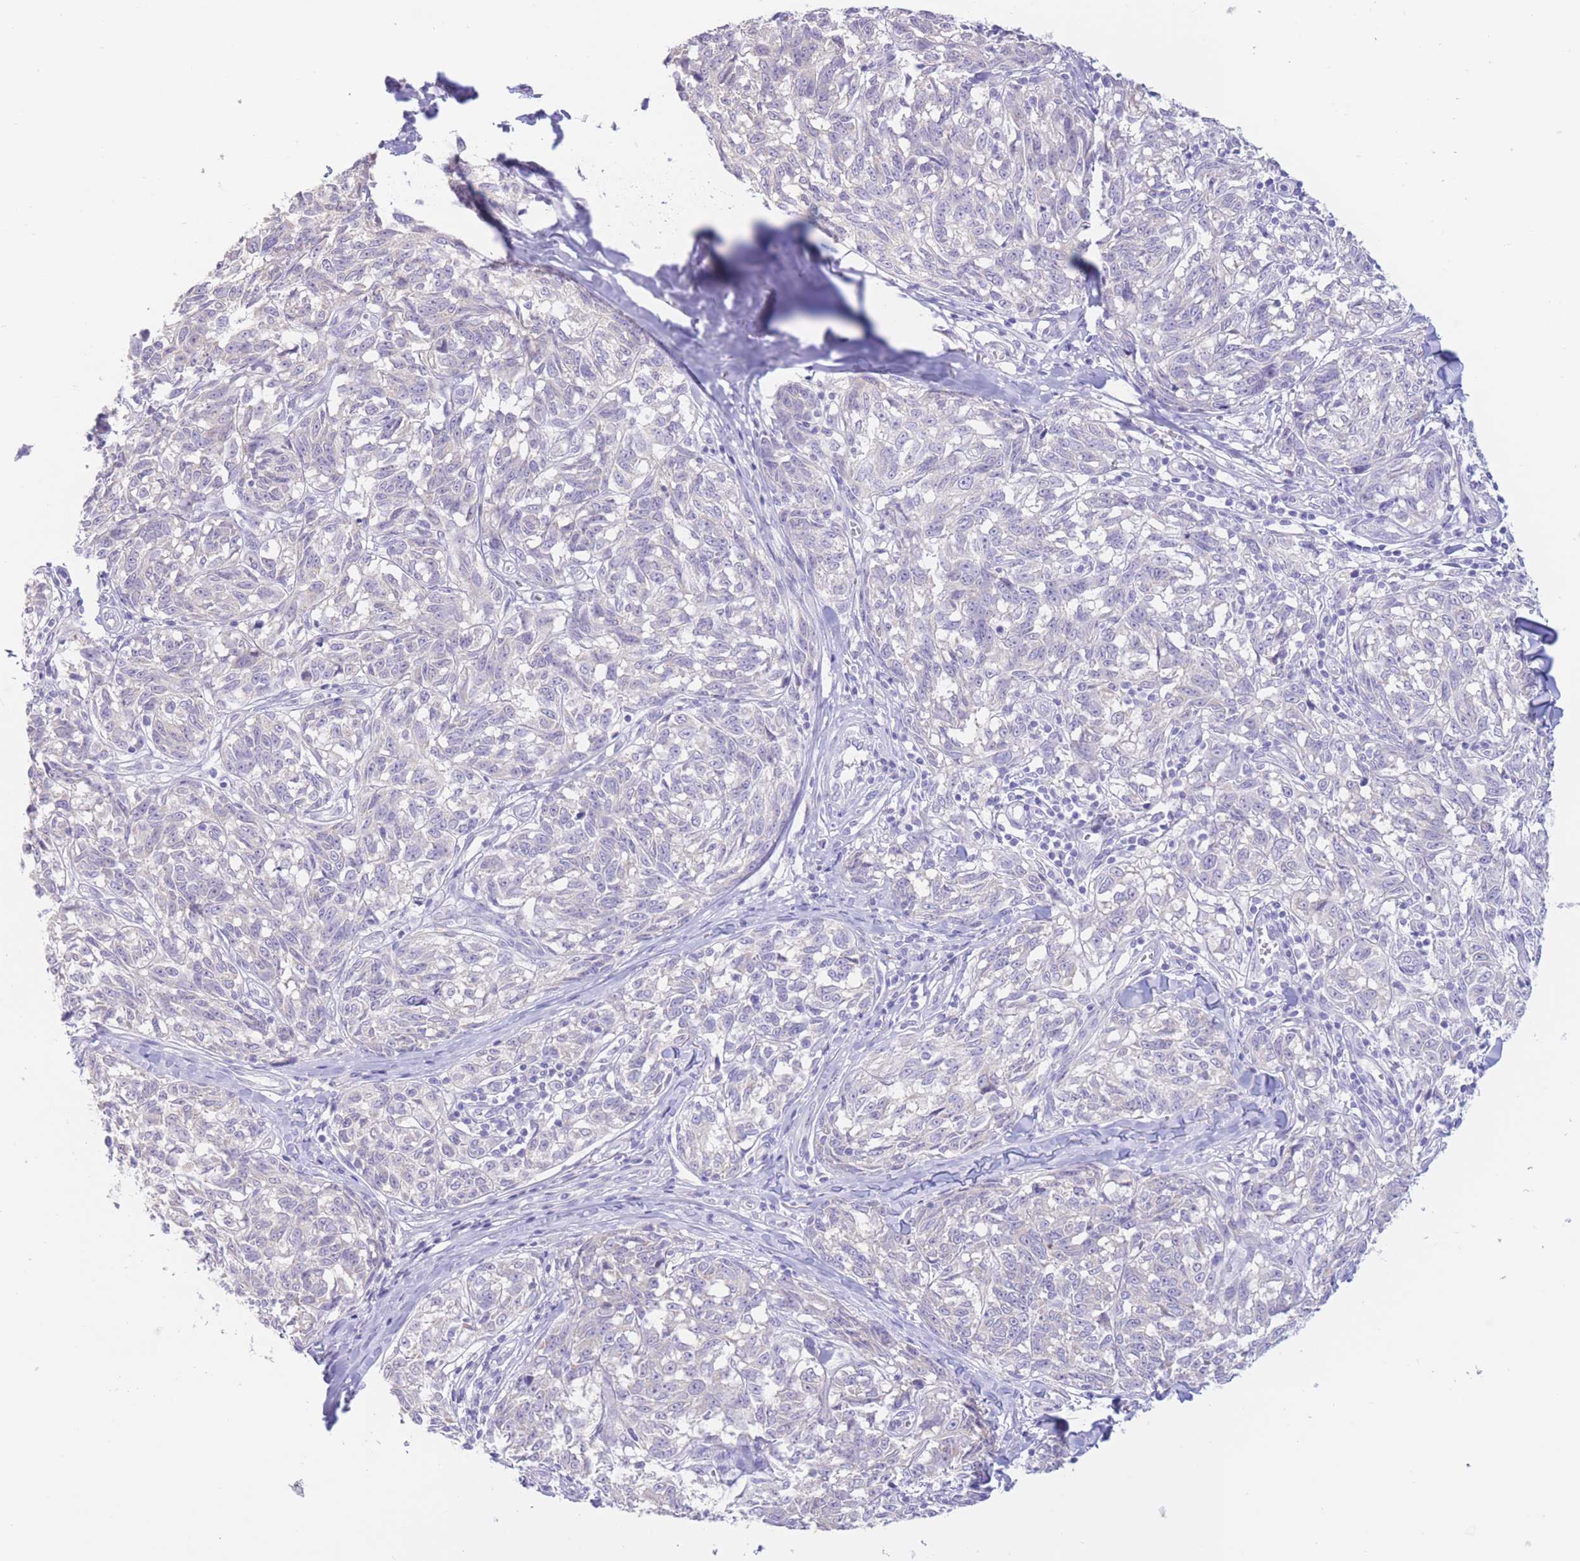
{"staining": {"intensity": "negative", "quantity": "none", "location": "none"}, "tissue": "melanoma", "cell_type": "Tumor cells", "image_type": "cancer", "snomed": [{"axis": "morphology", "description": "Normal tissue, NOS"}, {"axis": "morphology", "description": "Malignant melanoma, NOS"}, {"axis": "topography", "description": "Skin"}], "caption": "This histopathology image is of melanoma stained with immunohistochemistry to label a protein in brown with the nuclei are counter-stained blue. There is no positivity in tumor cells.", "gene": "FAH", "patient": {"sex": "female", "age": 64}}